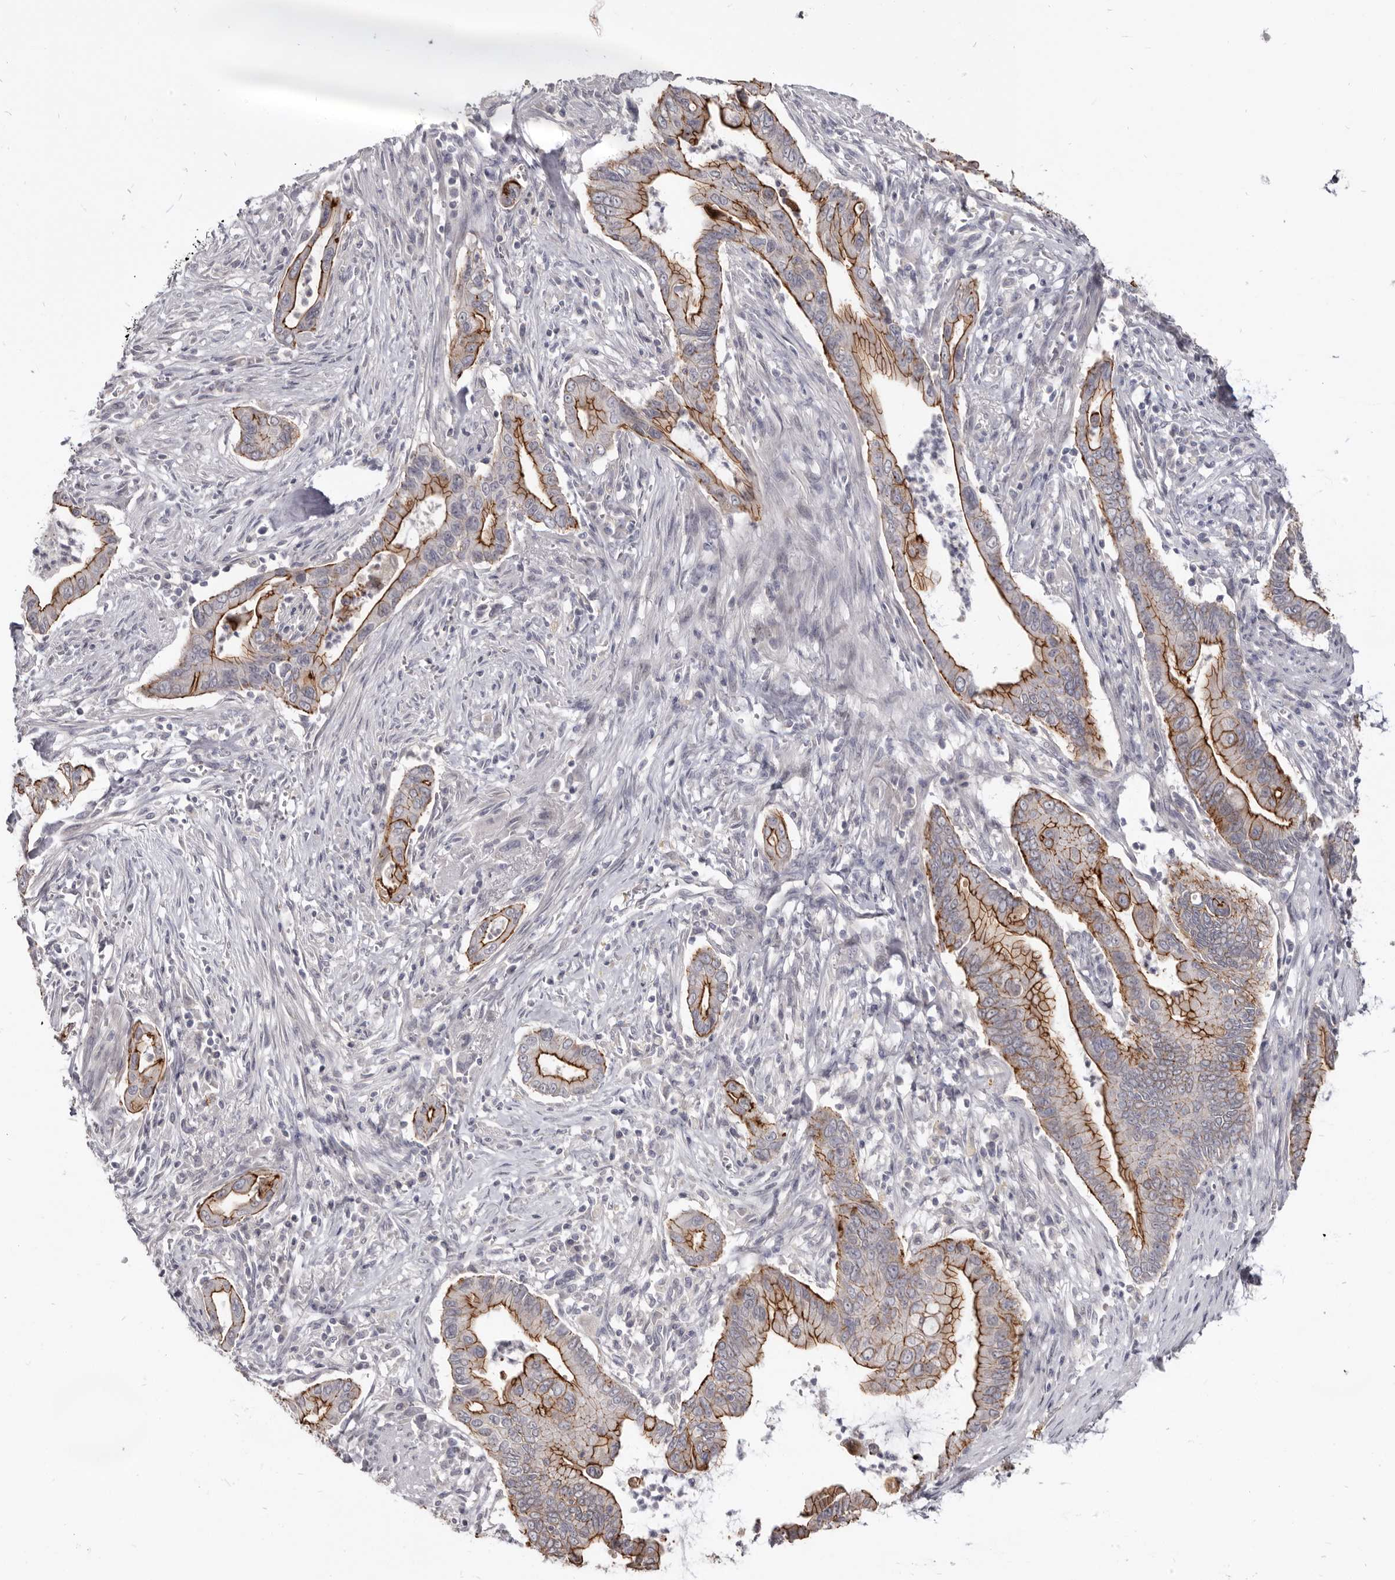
{"staining": {"intensity": "strong", "quantity": ">75%", "location": "cytoplasmic/membranous"}, "tissue": "pancreatic cancer", "cell_type": "Tumor cells", "image_type": "cancer", "snomed": [{"axis": "morphology", "description": "Adenocarcinoma, NOS"}, {"axis": "topography", "description": "Pancreas"}], "caption": "Strong cytoplasmic/membranous staining for a protein is appreciated in approximately >75% of tumor cells of pancreatic cancer using immunohistochemistry.", "gene": "CGN", "patient": {"sex": "male", "age": 78}}